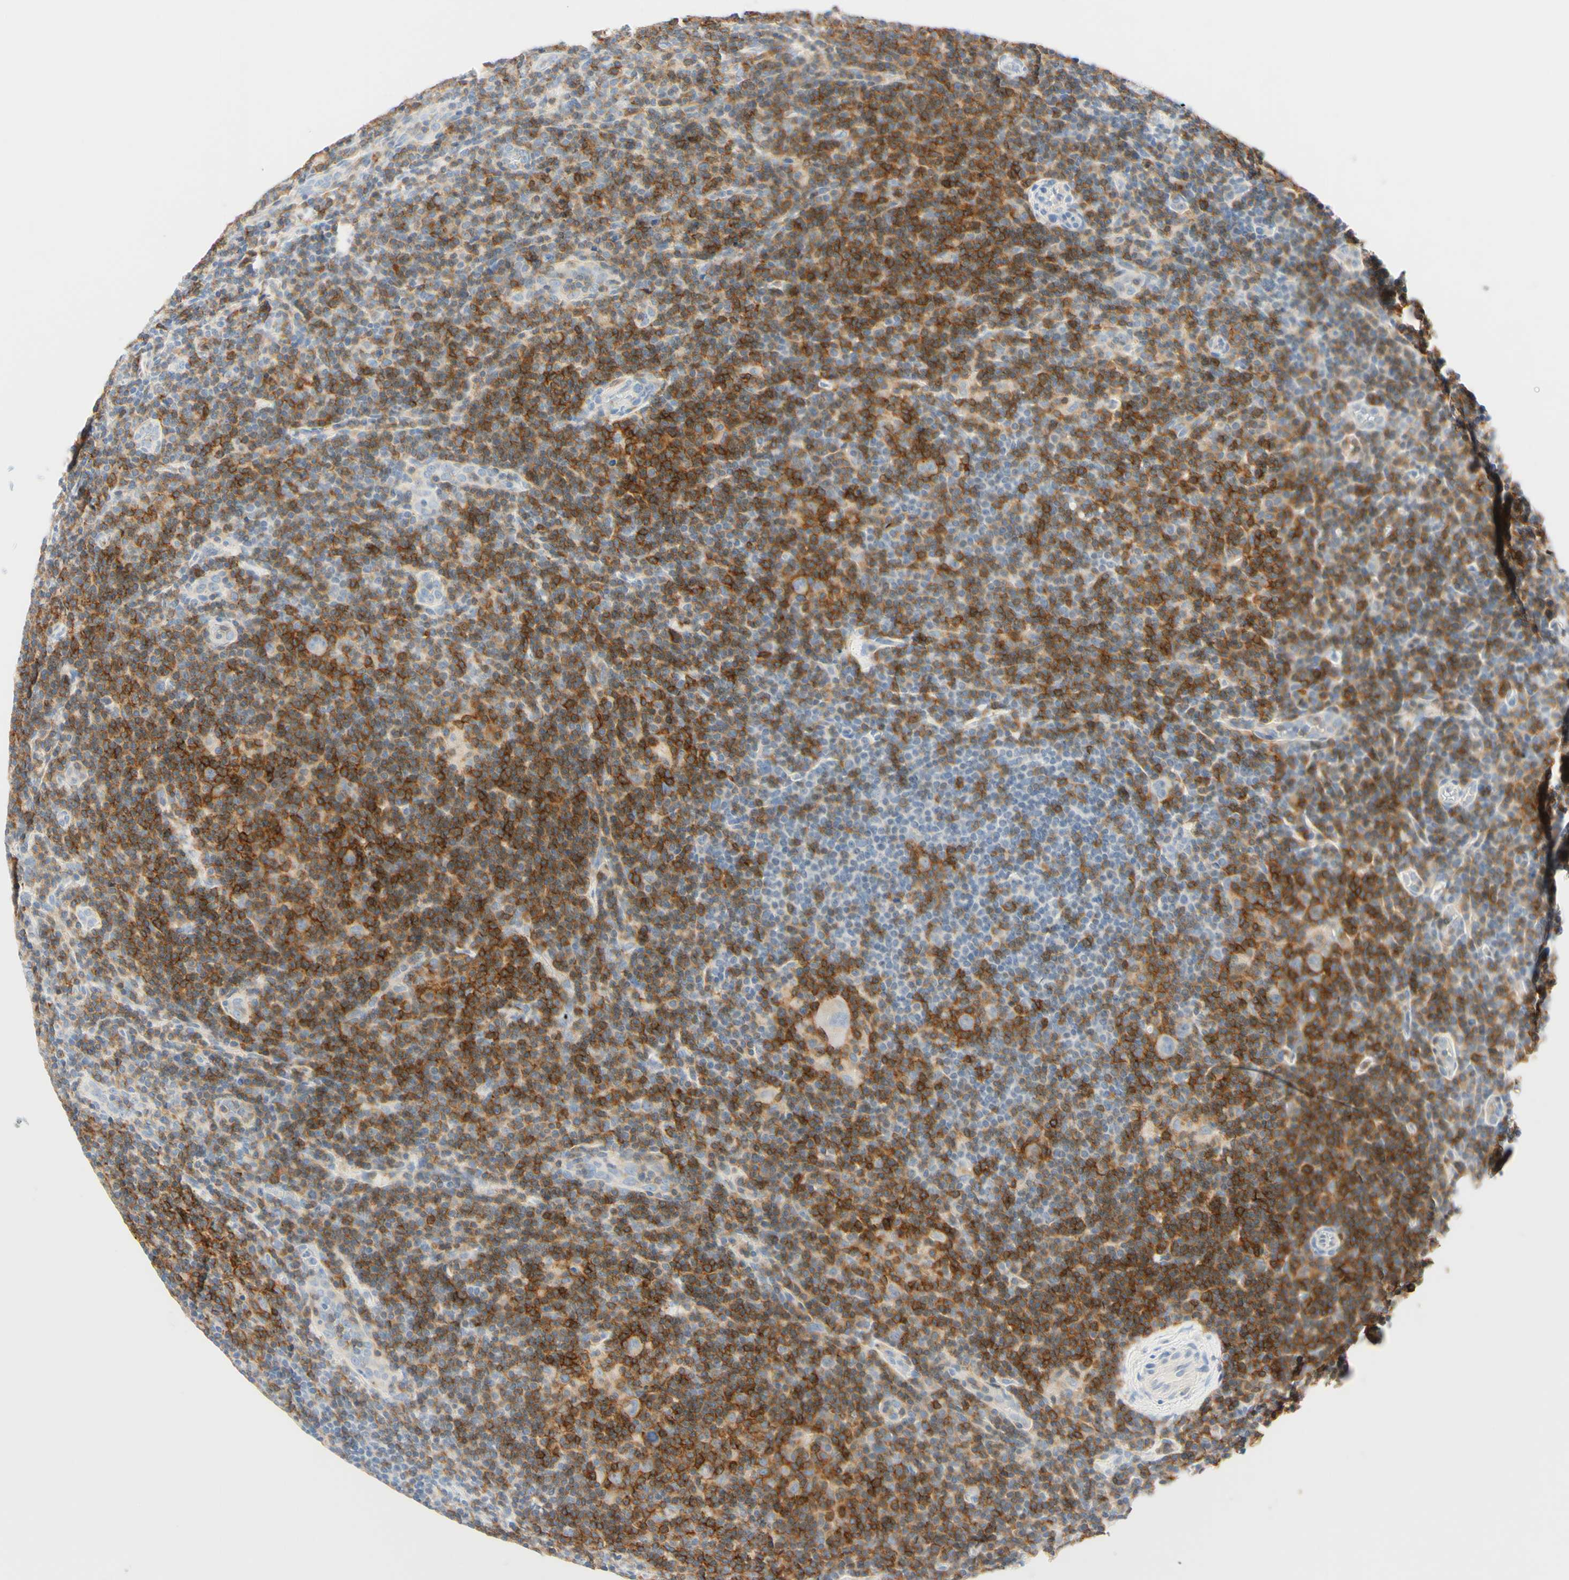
{"staining": {"intensity": "weak", "quantity": "25%-75%", "location": "cytoplasmic/membranous"}, "tissue": "lymphoma", "cell_type": "Tumor cells", "image_type": "cancer", "snomed": [{"axis": "morphology", "description": "Hodgkin's disease, NOS"}, {"axis": "topography", "description": "Lymph node"}], "caption": "DAB immunohistochemical staining of human Hodgkin's disease exhibits weak cytoplasmic/membranous protein staining in about 25%-75% of tumor cells.", "gene": "LAT", "patient": {"sex": "female", "age": 57}}